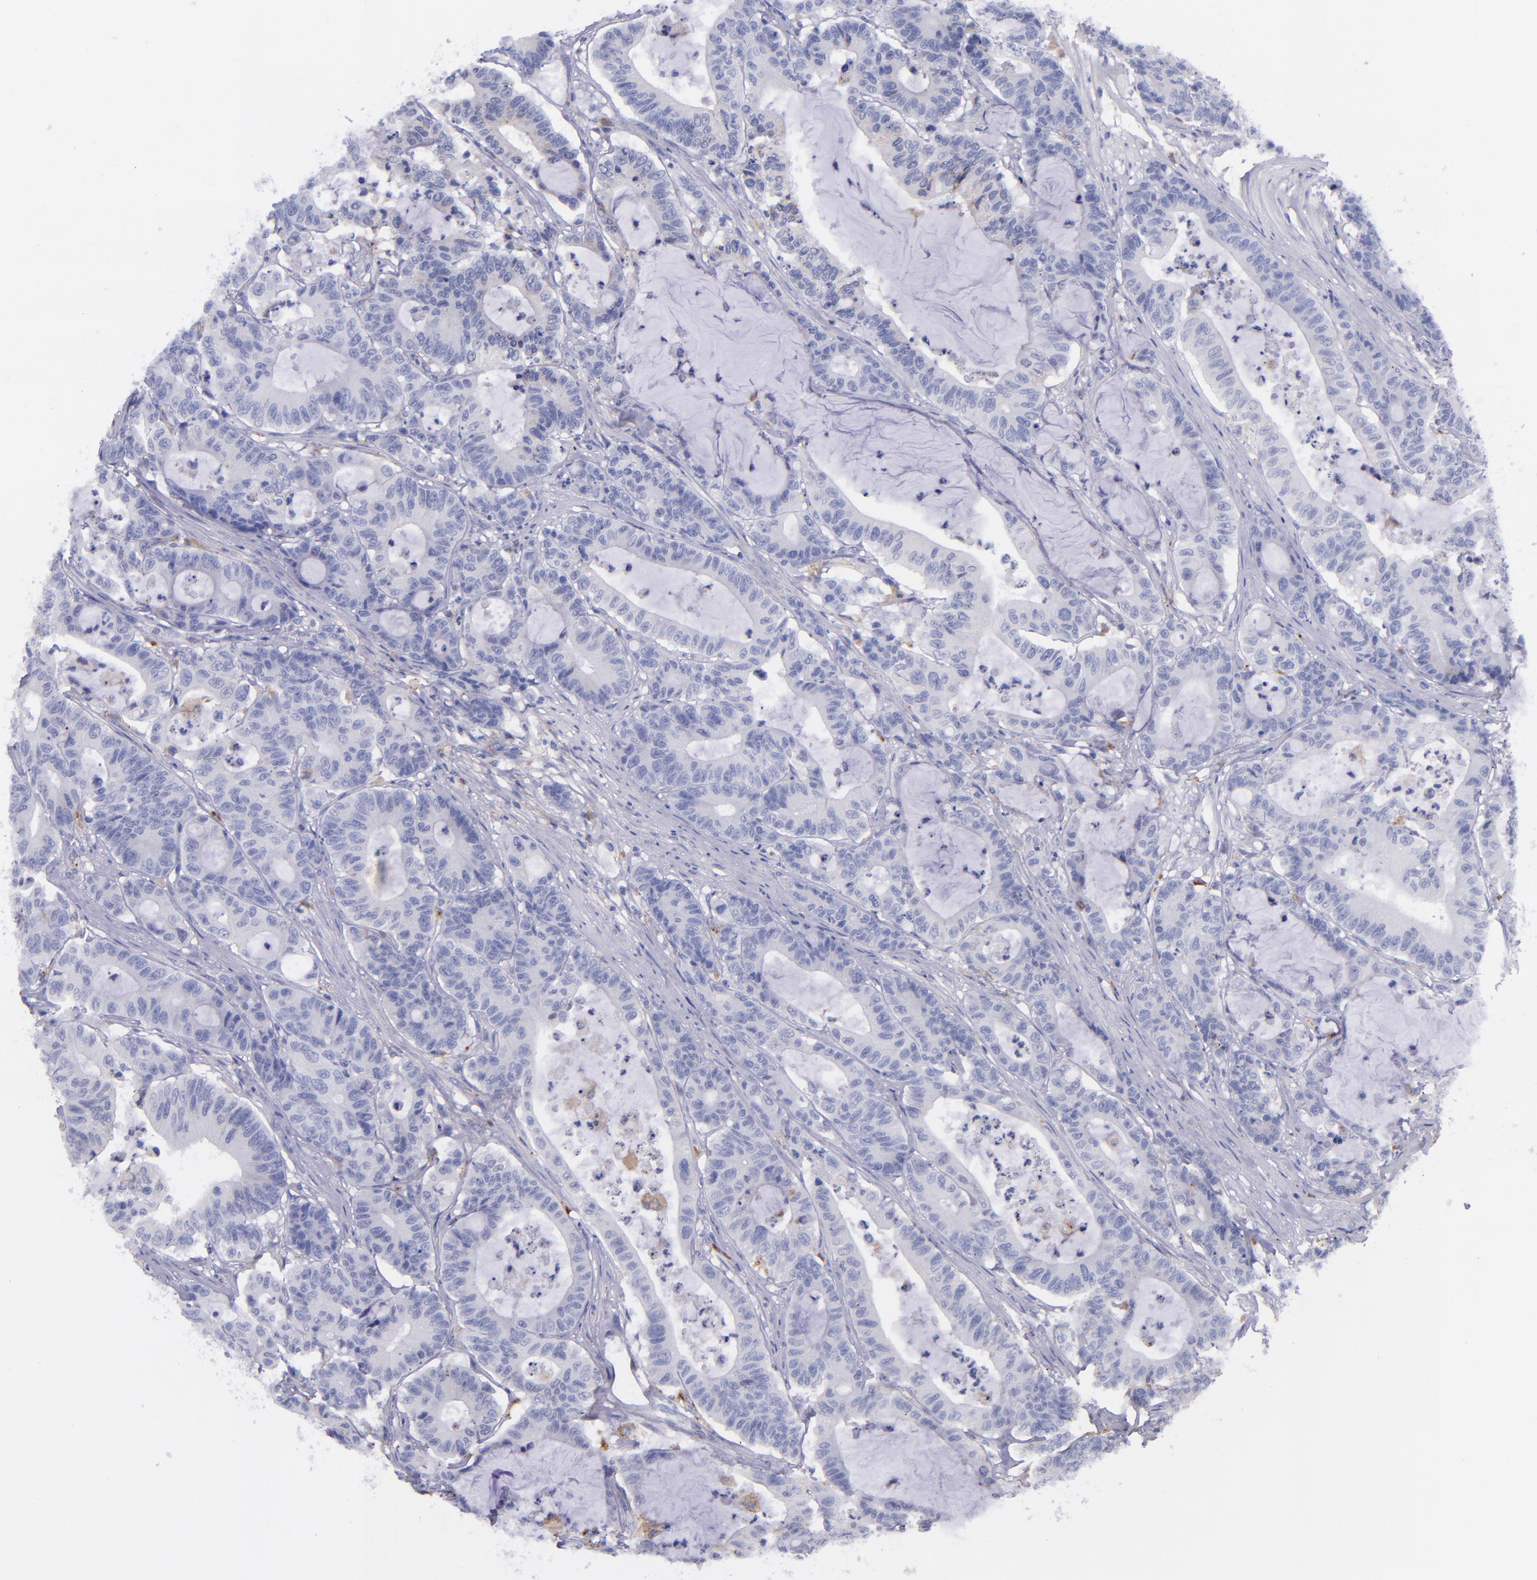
{"staining": {"intensity": "negative", "quantity": "none", "location": "none"}, "tissue": "colorectal cancer", "cell_type": "Tumor cells", "image_type": "cancer", "snomed": [{"axis": "morphology", "description": "Adenocarcinoma, NOS"}, {"axis": "topography", "description": "Colon"}], "caption": "There is no significant positivity in tumor cells of adenocarcinoma (colorectal).", "gene": "IVL", "patient": {"sex": "female", "age": 84}}